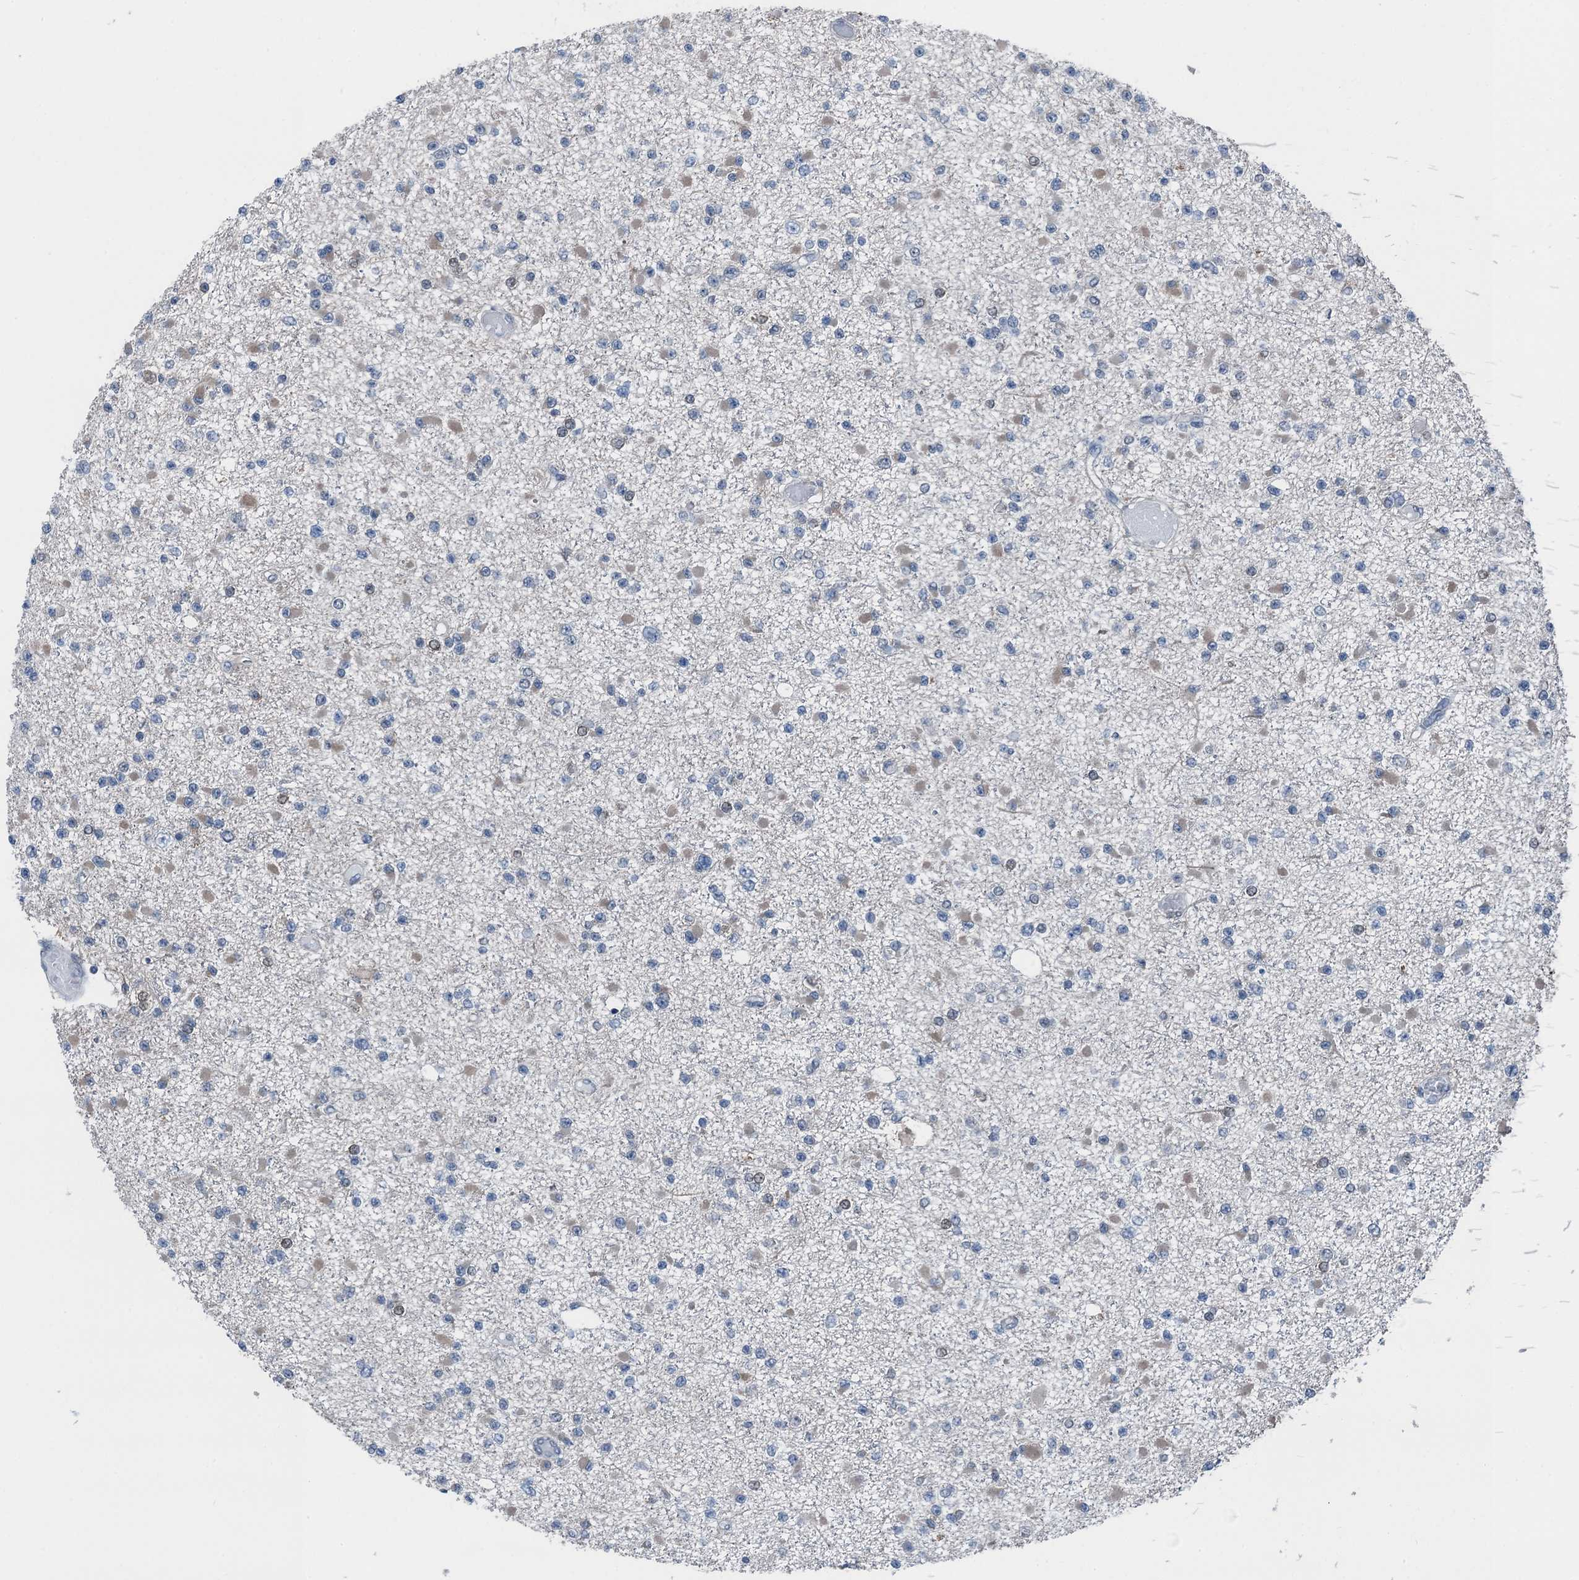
{"staining": {"intensity": "negative", "quantity": "none", "location": "none"}, "tissue": "glioma", "cell_type": "Tumor cells", "image_type": "cancer", "snomed": [{"axis": "morphology", "description": "Glioma, malignant, Low grade"}, {"axis": "topography", "description": "Brain"}], "caption": "High power microscopy image of an immunohistochemistry image of glioma, revealing no significant positivity in tumor cells.", "gene": "RNH1", "patient": {"sex": "female", "age": 22}}